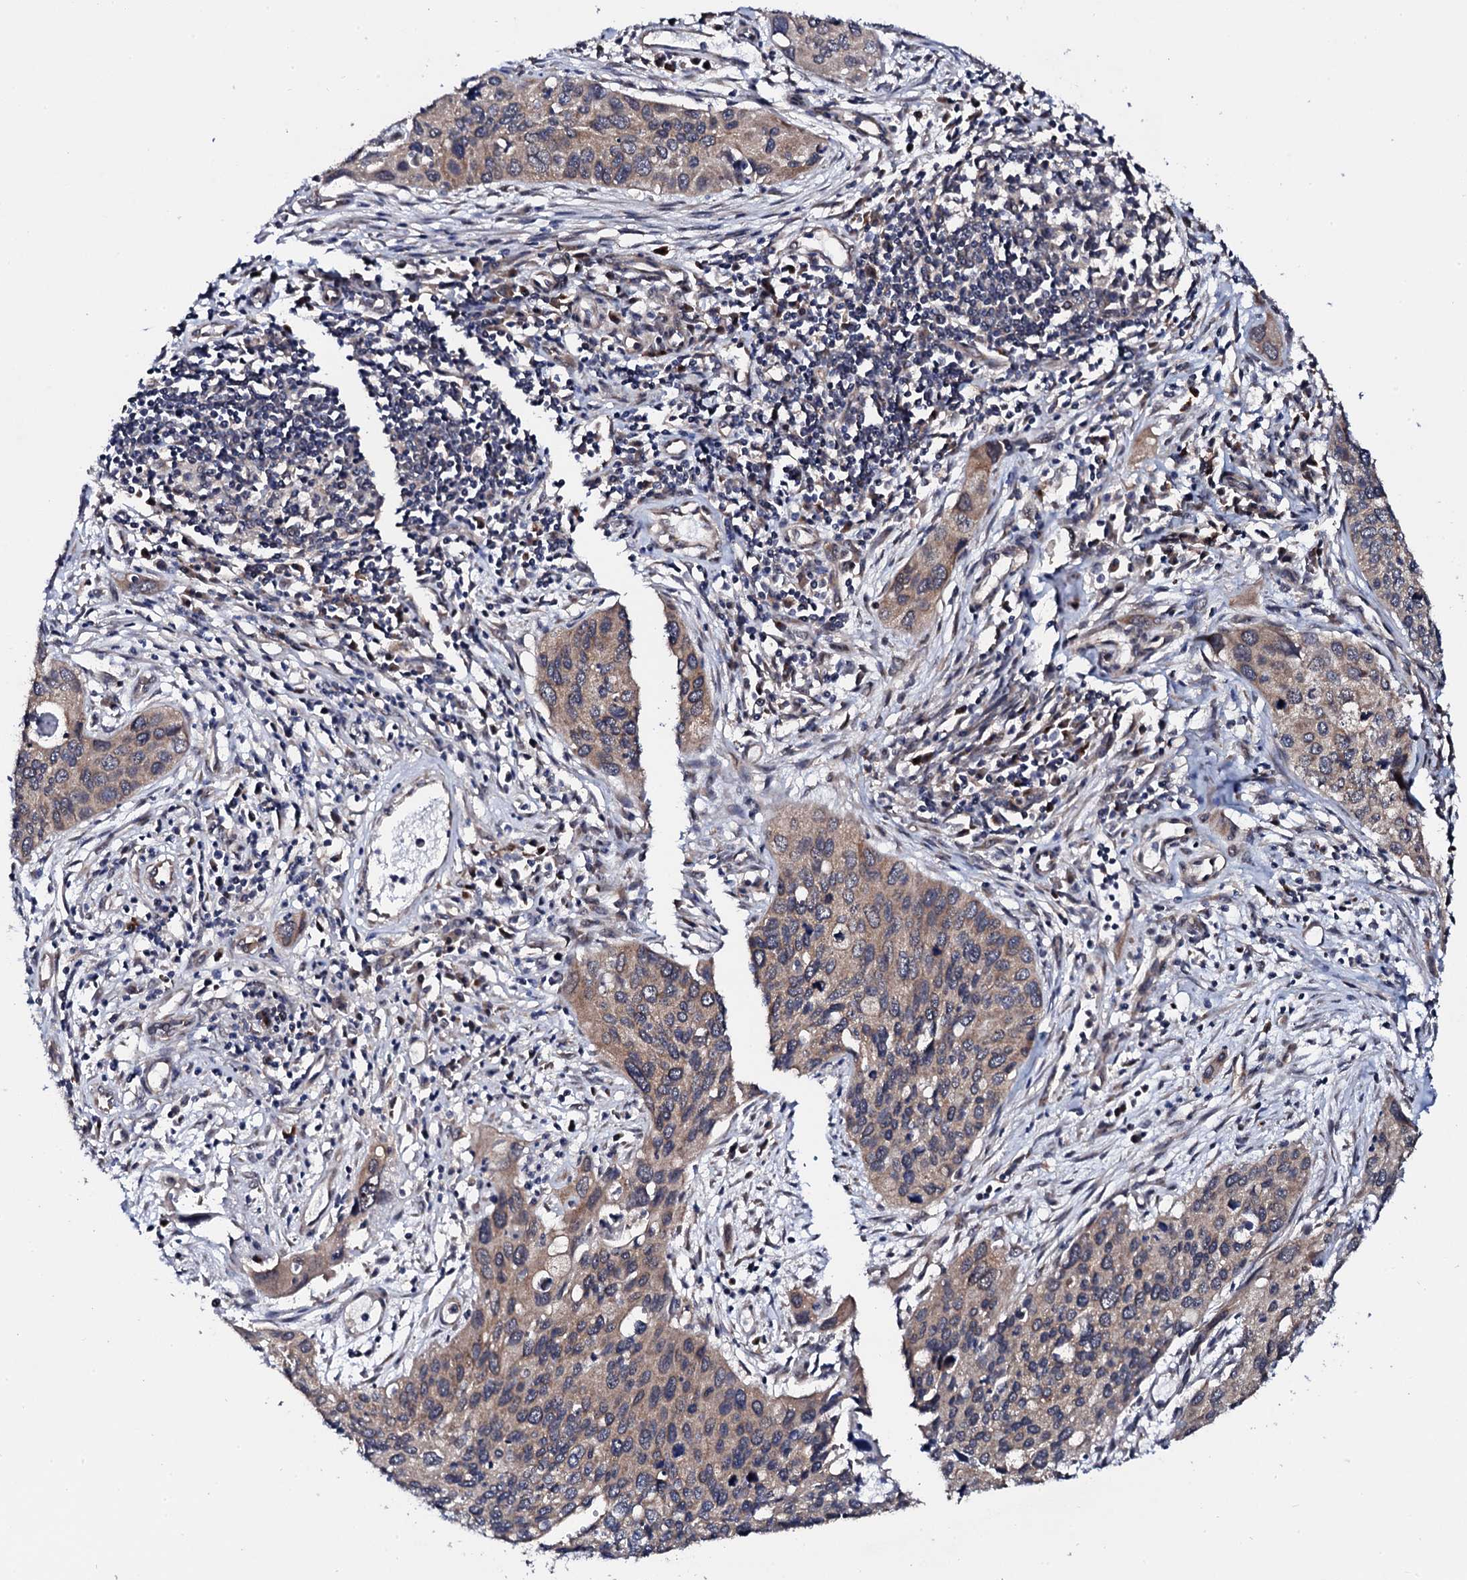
{"staining": {"intensity": "moderate", "quantity": ">75%", "location": "cytoplasmic/membranous"}, "tissue": "cervical cancer", "cell_type": "Tumor cells", "image_type": "cancer", "snomed": [{"axis": "morphology", "description": "Squamous cell carcinoma, NOS"}, {"axis": "topography", "description": "Cervix"}], "caption": "Immunohistochemical staining of human squamous cell carcinoma (cervical) demonstrates moderate cytoplasmic/membranous protein positivity in about >75% of tumor cells. The staining is performed using DAB brown chromogen to label protein expression. The nuclei are counter-stained blue using hematoxylin.", "gene": "IP6K1", "patient": {"sex": "female", "age": 55}}